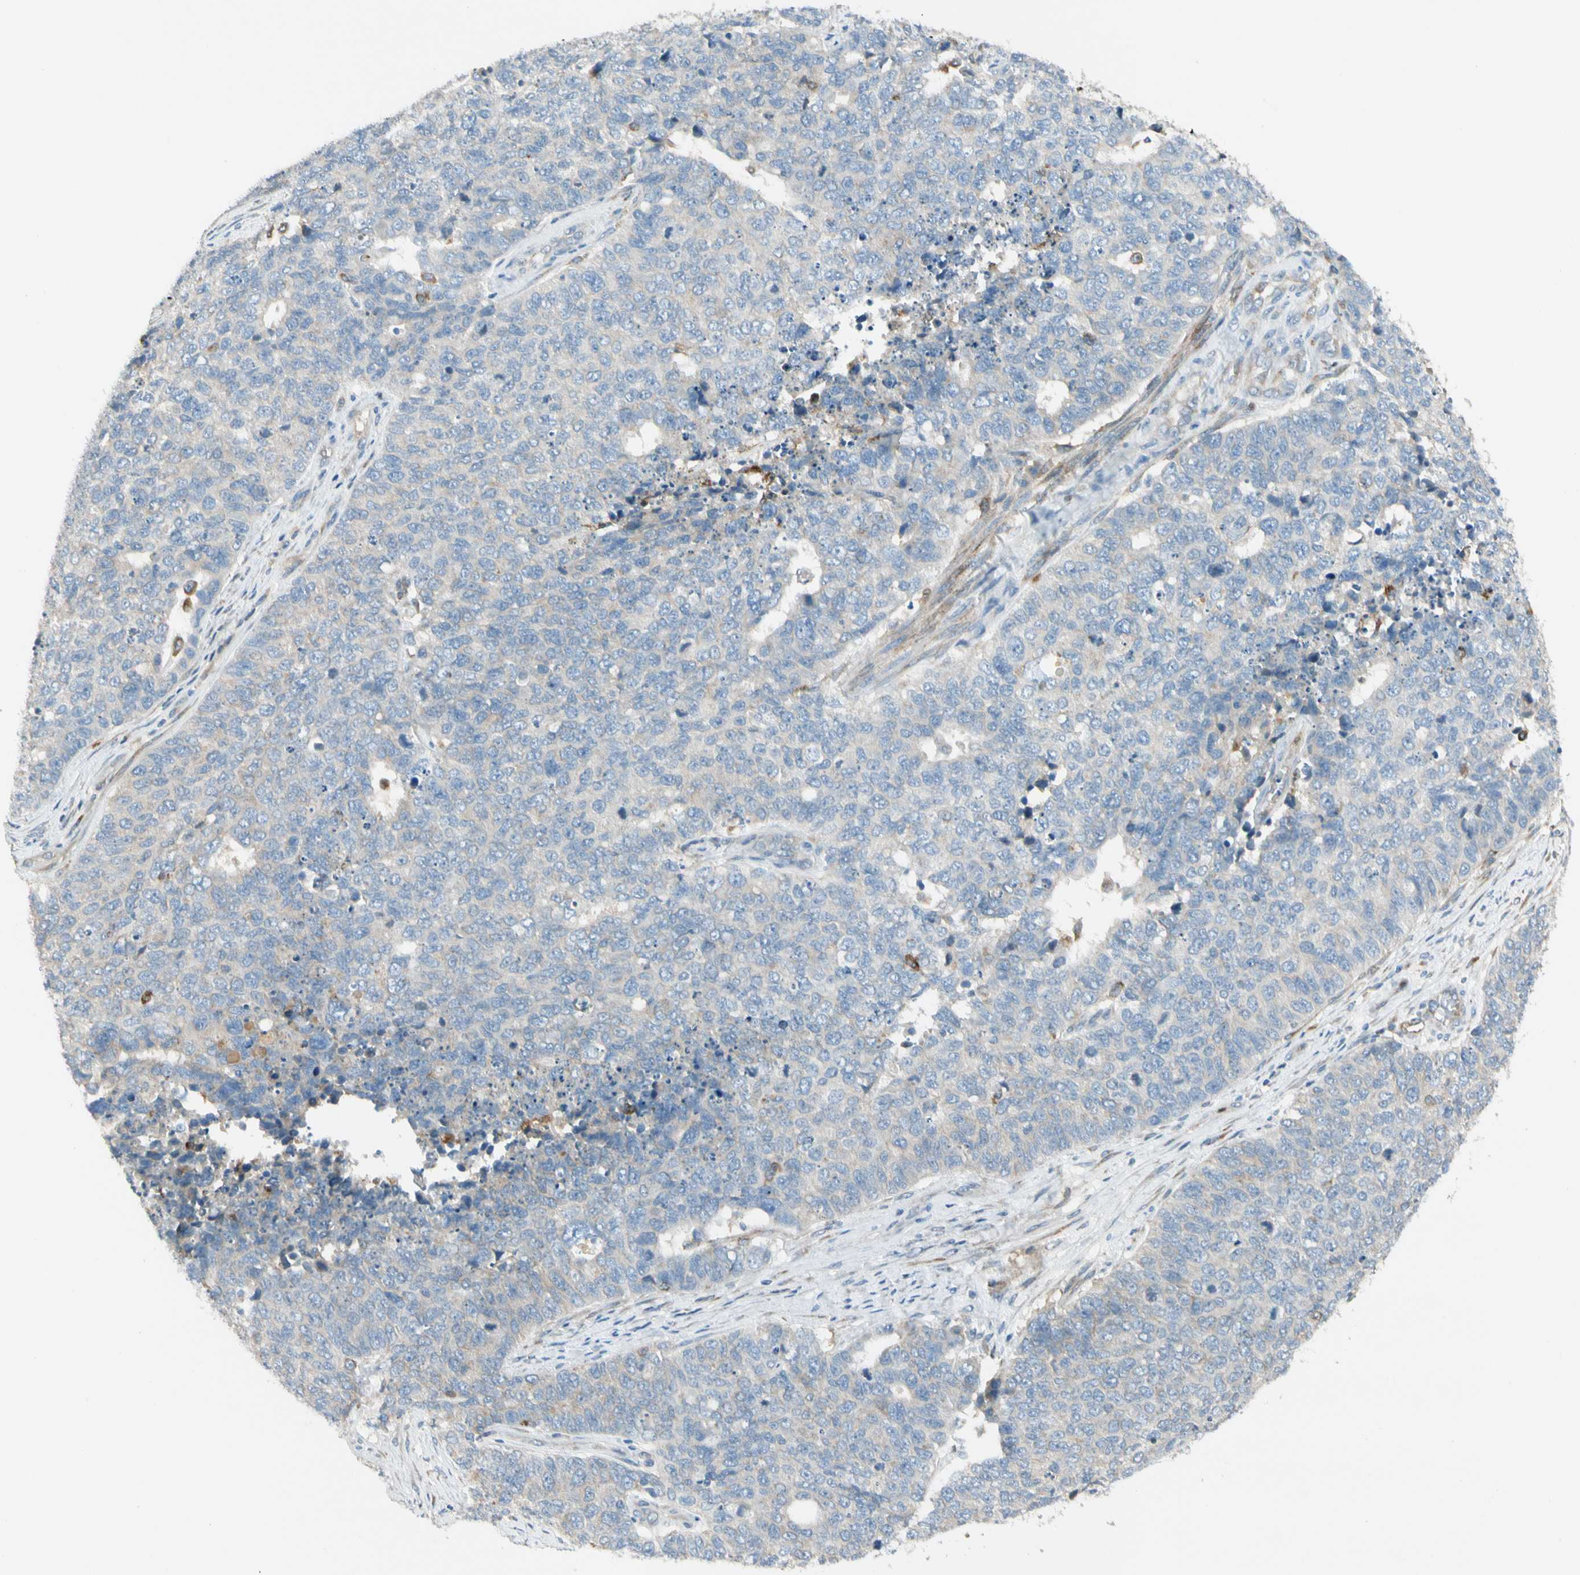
{"staining": {"intensity": "negative", "quantity": "none", "location": "none"}, "tissue": "cervical cancer", "cell_type": "Tumor cells", "image_type": "cancer", "snomed": [{"axis": "morphology", "description": "Squamous cell carcinoma, NOS"}, {"axis": "topography", "description": "Cervix"}], "caption": "This is an IHC image of cervical cancer. There is no positivity in tumor cells.", "gene": "LPCAT2", "patient": {"sex": "female", "age": 63}}